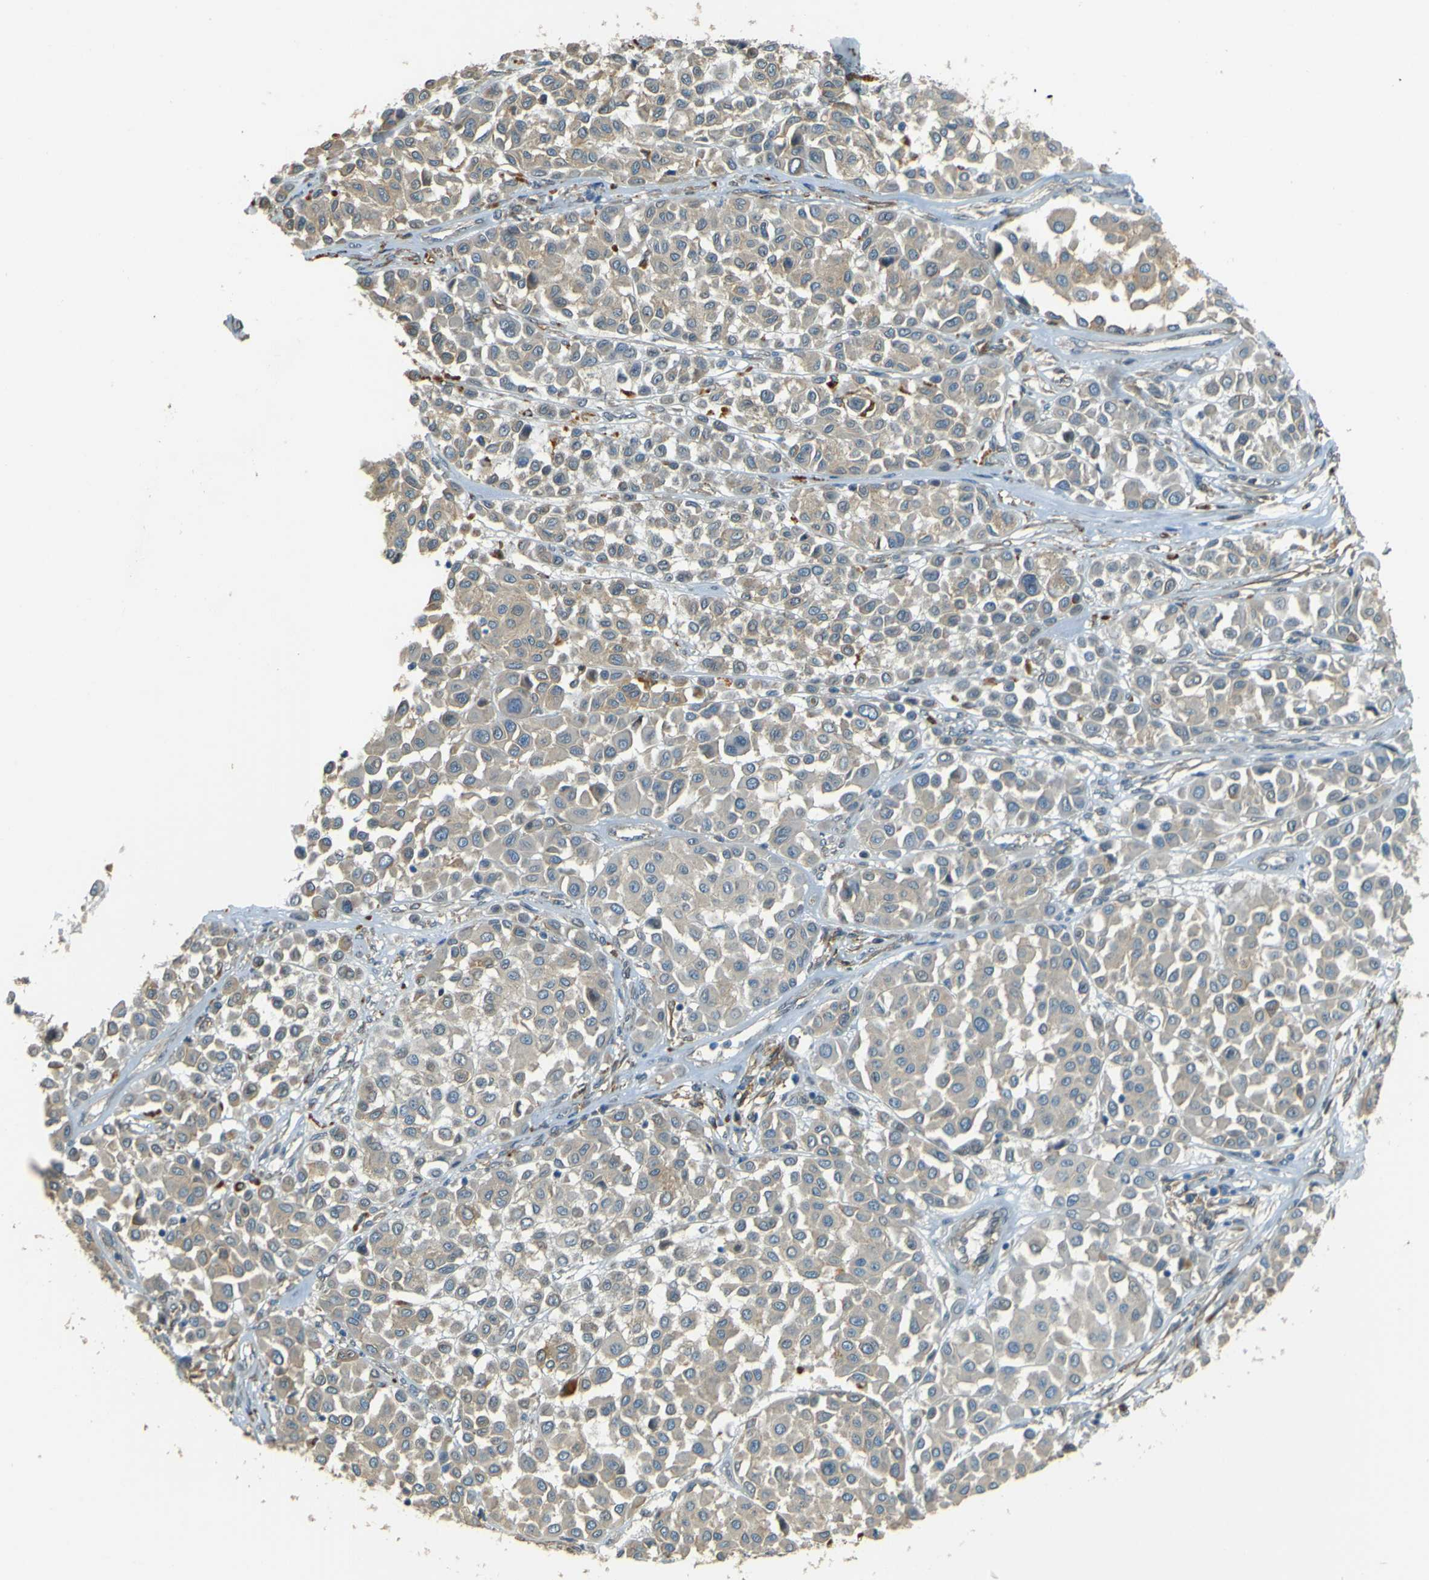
{"staining": {"intensity": "weak", "quantity": "<25%", "location": "cytoplasmic/membranous"}, "tissue": "melanoma", "cell_type": "Tumor cells", "image_type": "cancer", "snomed": [{"axis": "morphology", "description": "Malignant melanoma, Metastatic site"}, {"axis": "topography", "description": "Soft tissue"}], "caption": "Immunohistochemistry (IHC) image of neoplastic tissue: malignant melanoma (metastatic site) stained with DAB shows no significant protein expression in tumor cells.", "gene": "NEXN", "patient": {"sex": "male", "age": 41}}